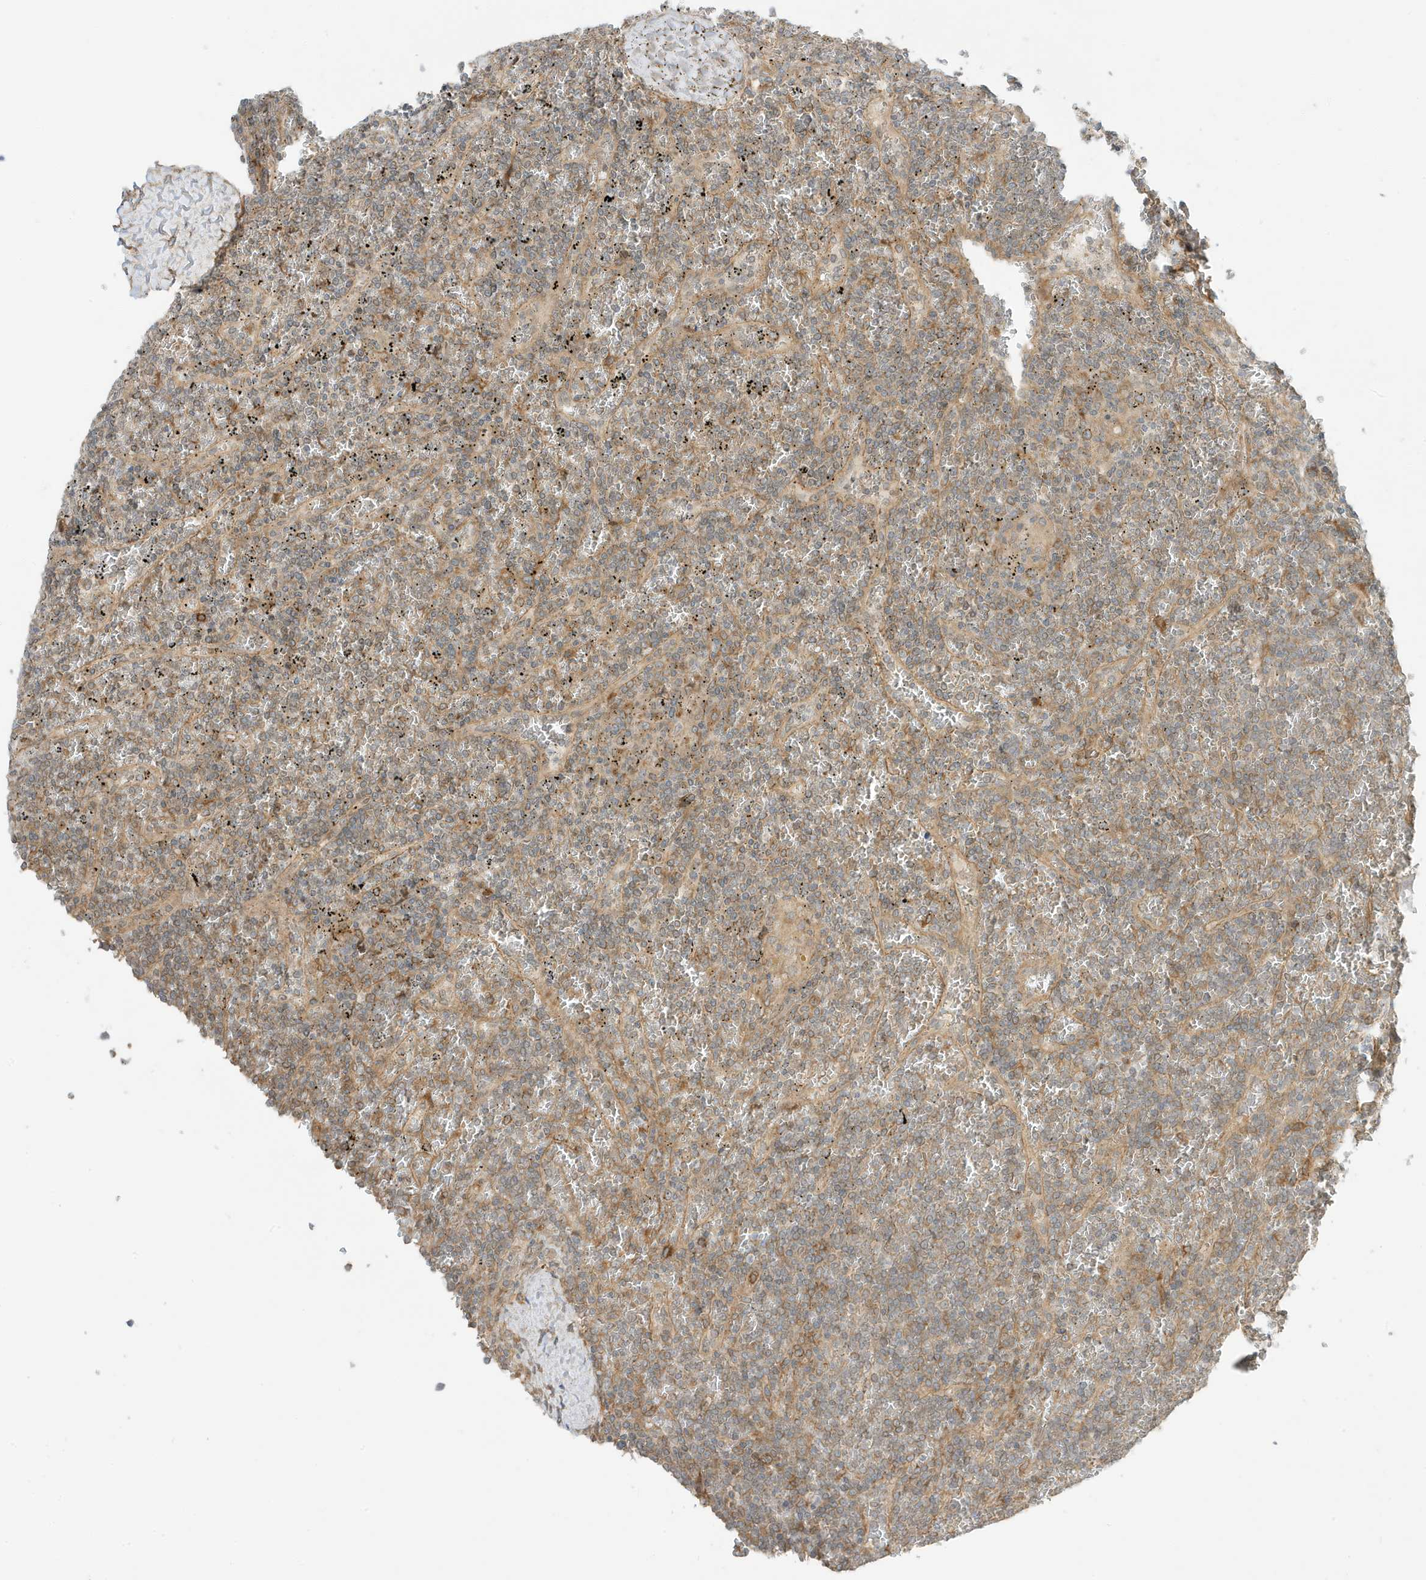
{"staining": {"intensity": "weak", "quantity": "25%-75%", "location": "cytoplasmic/membranous"}, "tissue": "lymphoma", "cell_type": "Tumor cells", "image_type": "cancer", "snomed": [{"axis": "morphology", "description": "Malignant lymphoma, non-Hodgkin's type, Low grade"}, {"axis": "topography", "description": "Spleen"}], "caption": "Low-grade malignant lymphoma, non-Hodgkin's type stained for a protein (brown) demonstrates weak cytoplasmic/membranous positive positivity in approximately 25%-75% of tumor cells.", "gene": "SCARF2", "patient": {"sex": "female", "age": 19}}